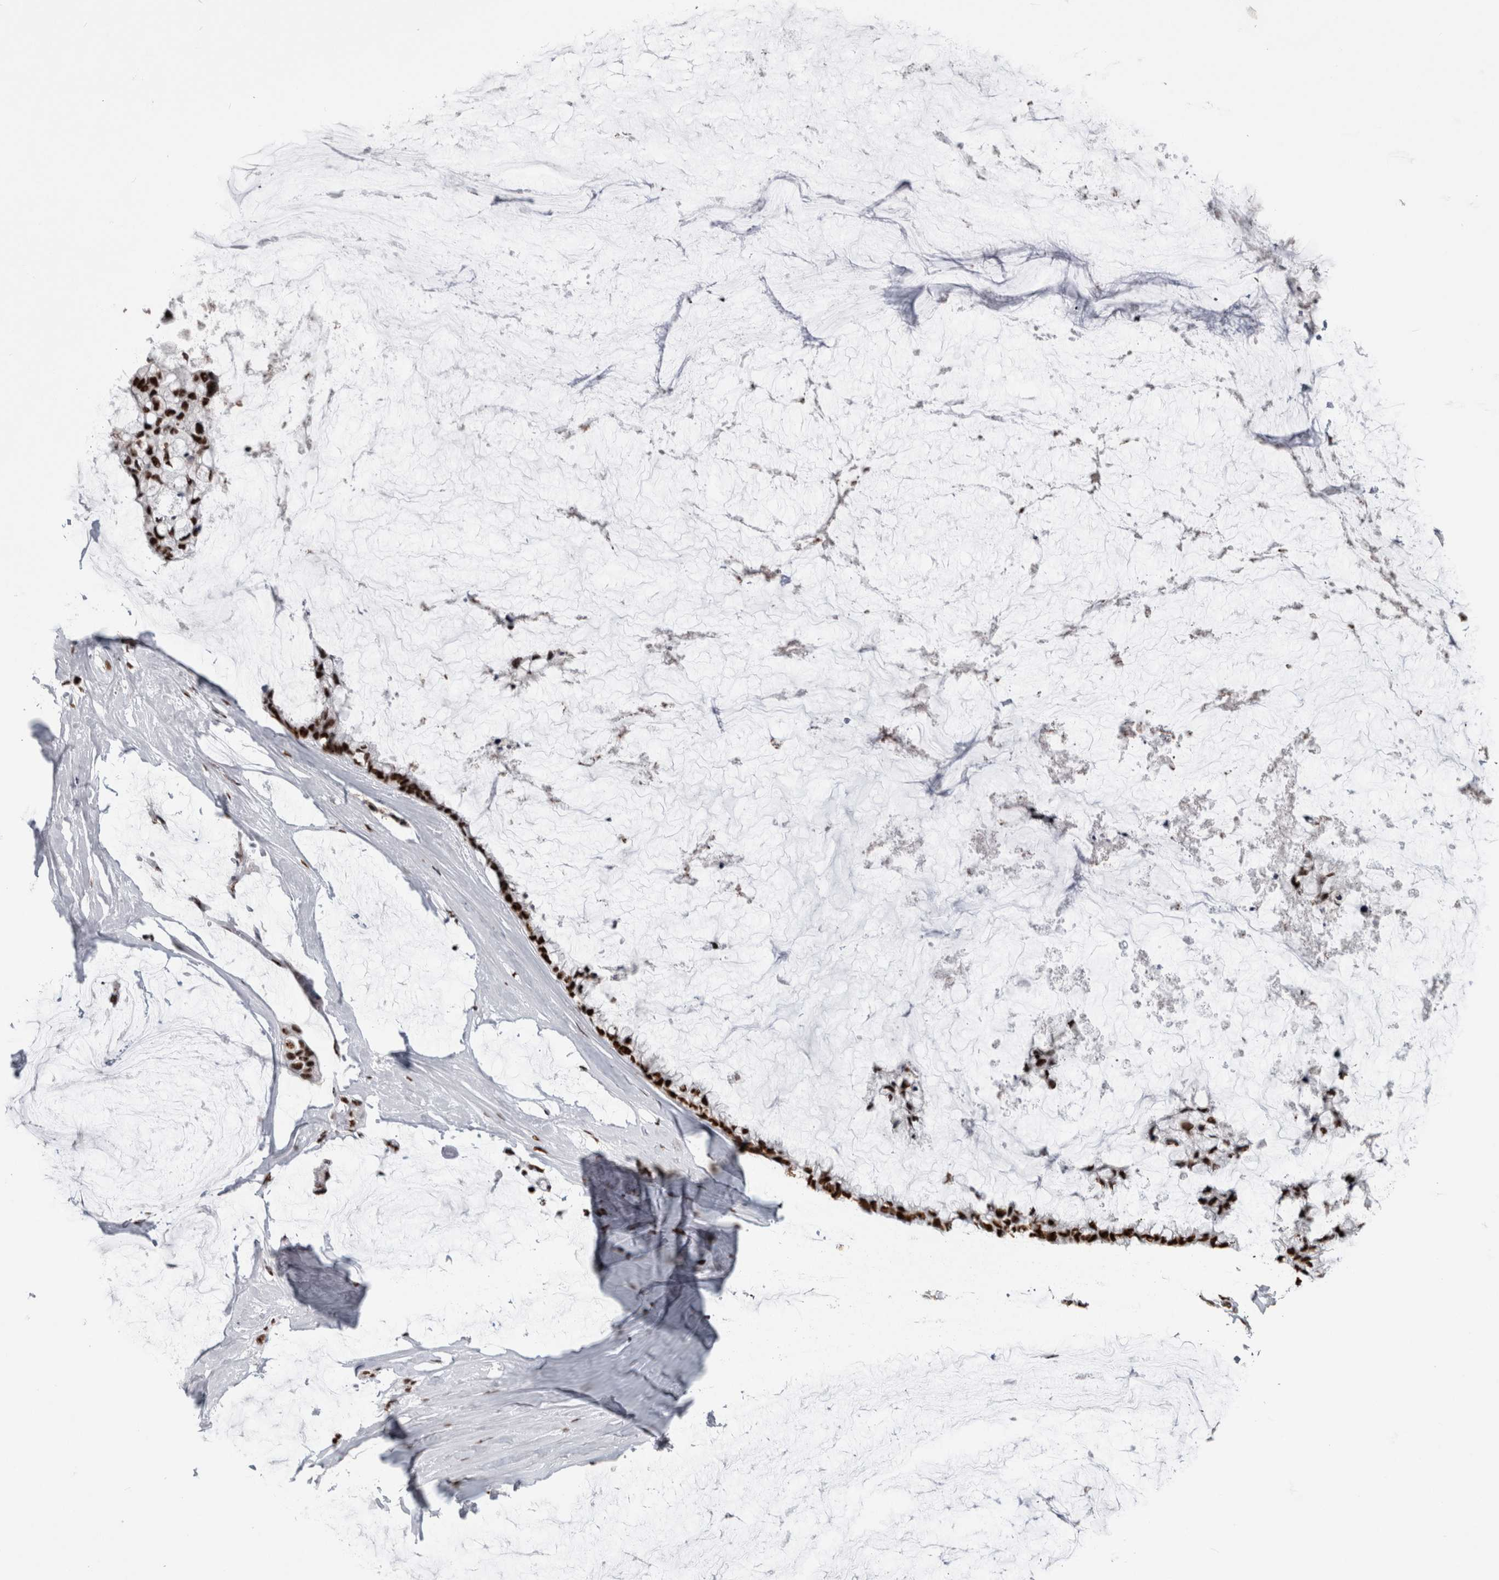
{"staining": {"intensity": "strong", "quantity": ">75%", "location": "nuclear"}, "tissue": "ovarian cancer", "cell_type": "Tumor cells", "image_type": "cancer", "snomed": [{"axis": "morphology", "description": "Cystadenocarcinoma, mucinous, NOS"}, {"axis": "topography", "description": "Ovary"}], "caption": "Strong nuclear expression is appreciated in about >75% of tumor cells in mucinous cystadenocarcinoma (ovarian). (brown staining indicates protein expression, while blue staining denotes nuclei).", "gene": "NCL", "patient": {"sex": "female", "age": 39}}